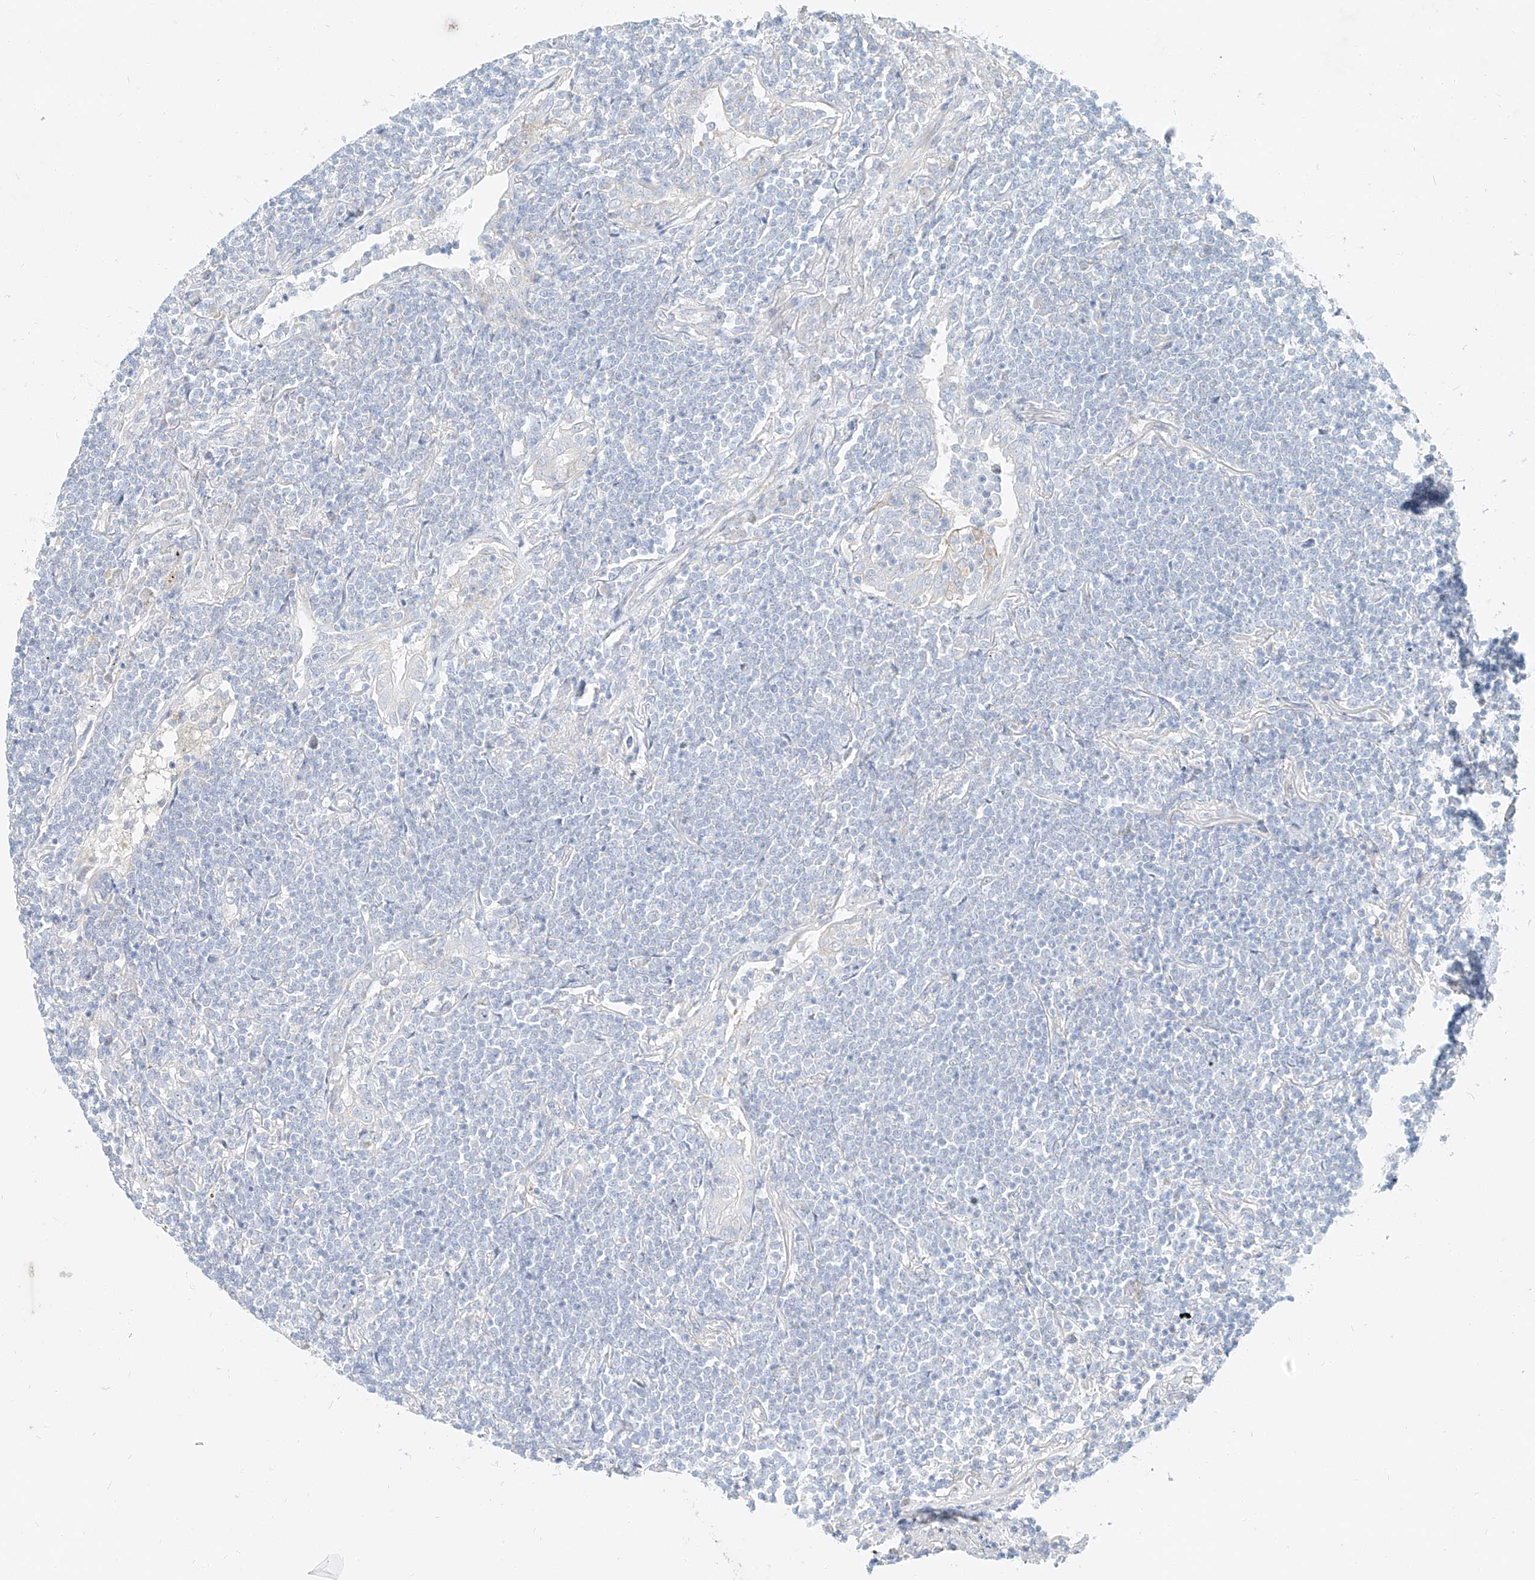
{"staining": {"intensity": "negative", "quantity": "none", "location": "none"}, "tissue": "lymphoma", "cell_type": "Tumor cells", "image_type": "cancer", "snomed": [{"axis": "morphology", "description": "Malignant lymphoma, non-Hodgkin's type, Low grade"}, {"axis": "topography", "description": "Lung"}], "caption": "The histopathology image demonstrates no significant positivity in tumor cells of lymphoma.", "gene": "AJM1", "patient": {"sex": "female", "age": 71}}